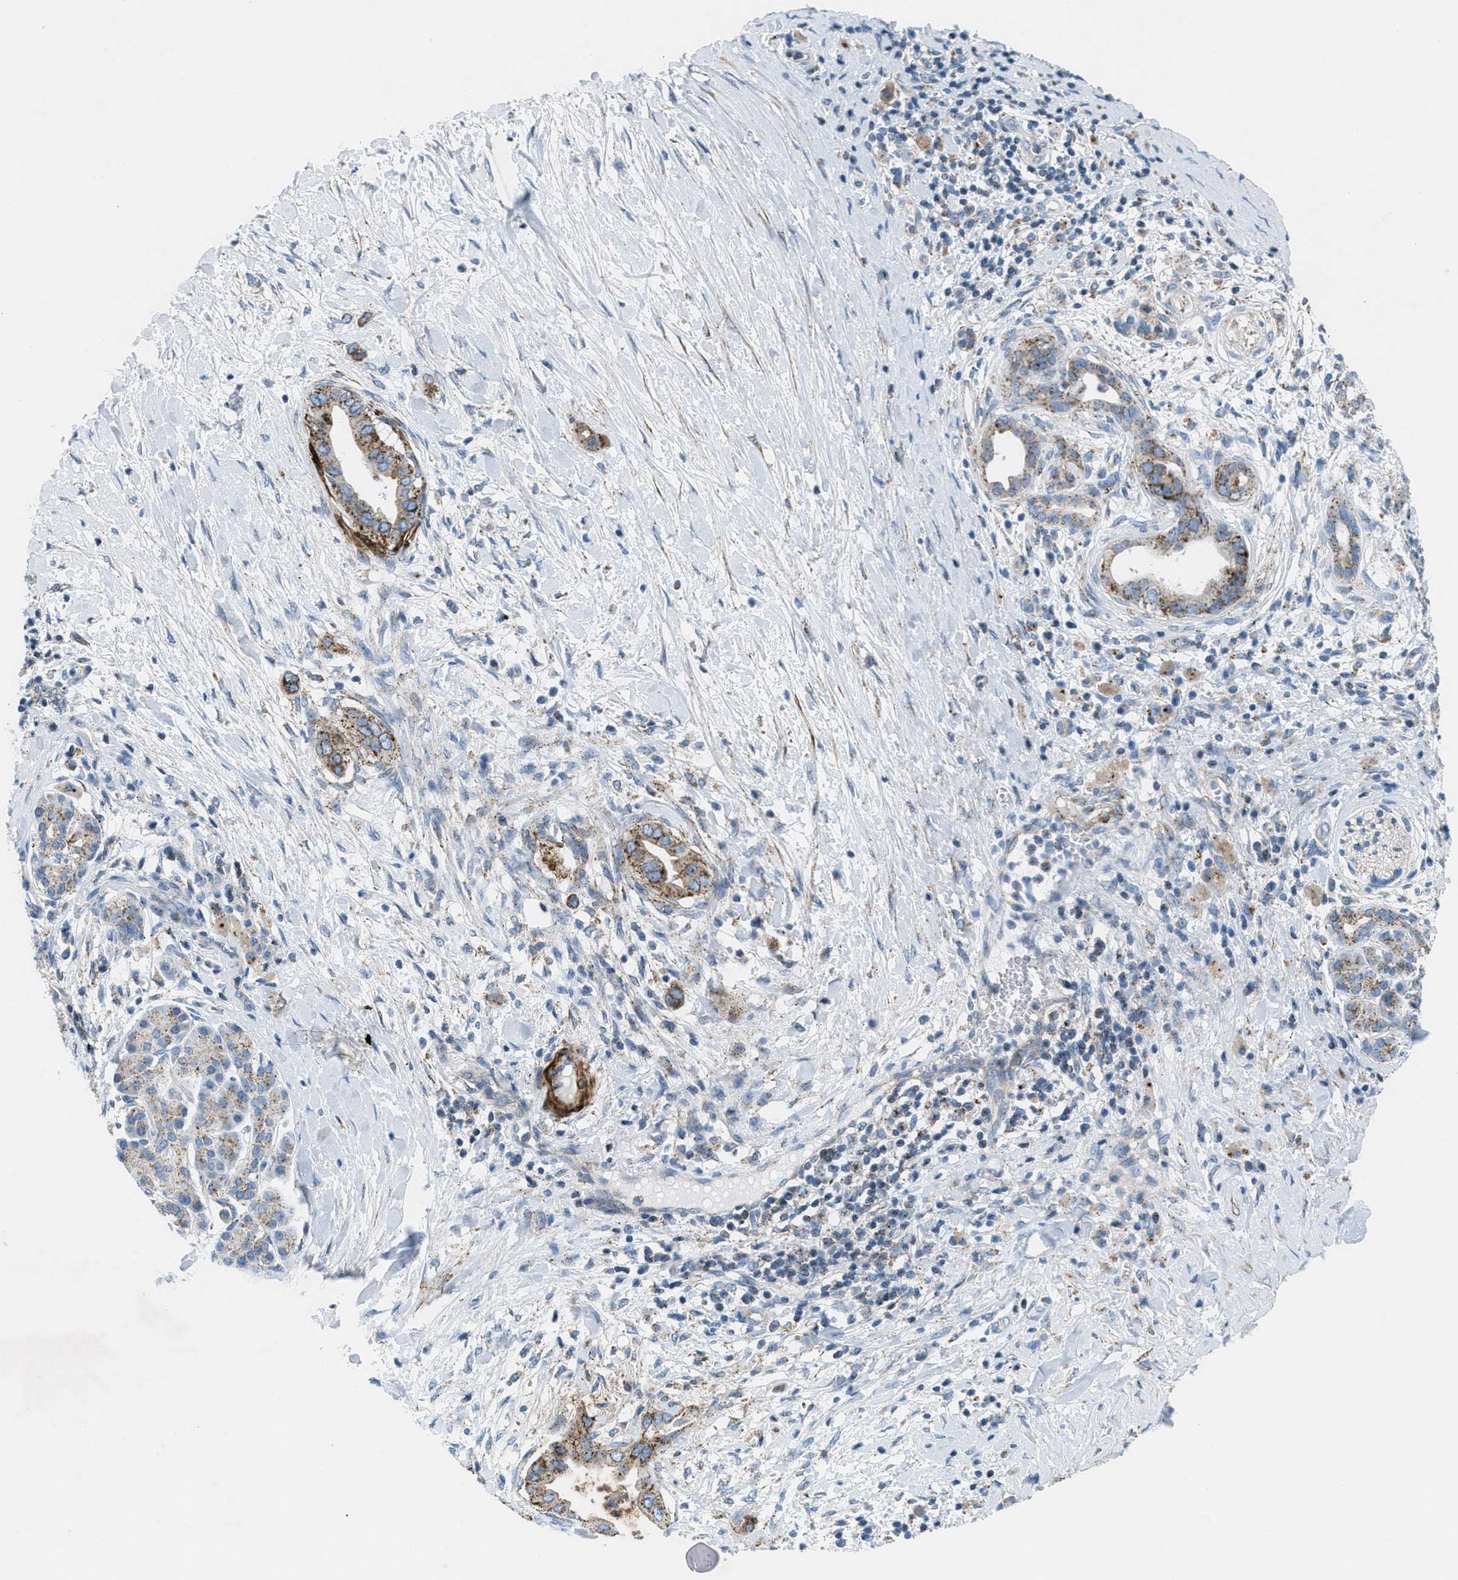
{"staining": {"intensity": "moderate", "quantity": ">75%", "location": "cytoplasmic/membranous"}, "tissue": "pancreatic cancer", "cell_type": "Tumor cells", "image_type": "cancer", "snomed": [{"axis": "morphology", "description": "Adenocarcinoma, NOS"}, {"axis": "topography", "description": "Pancreas"}], "caption": "A high-resolution histopathology image shows IHC staining of pancreatic adenocarcinoma, which shows moderate cytoplasmic/membranous expression in approximately >75% of tumor cells.", "gene": "MFSD13A", "patient": {"sex": "male", "age": 55}}